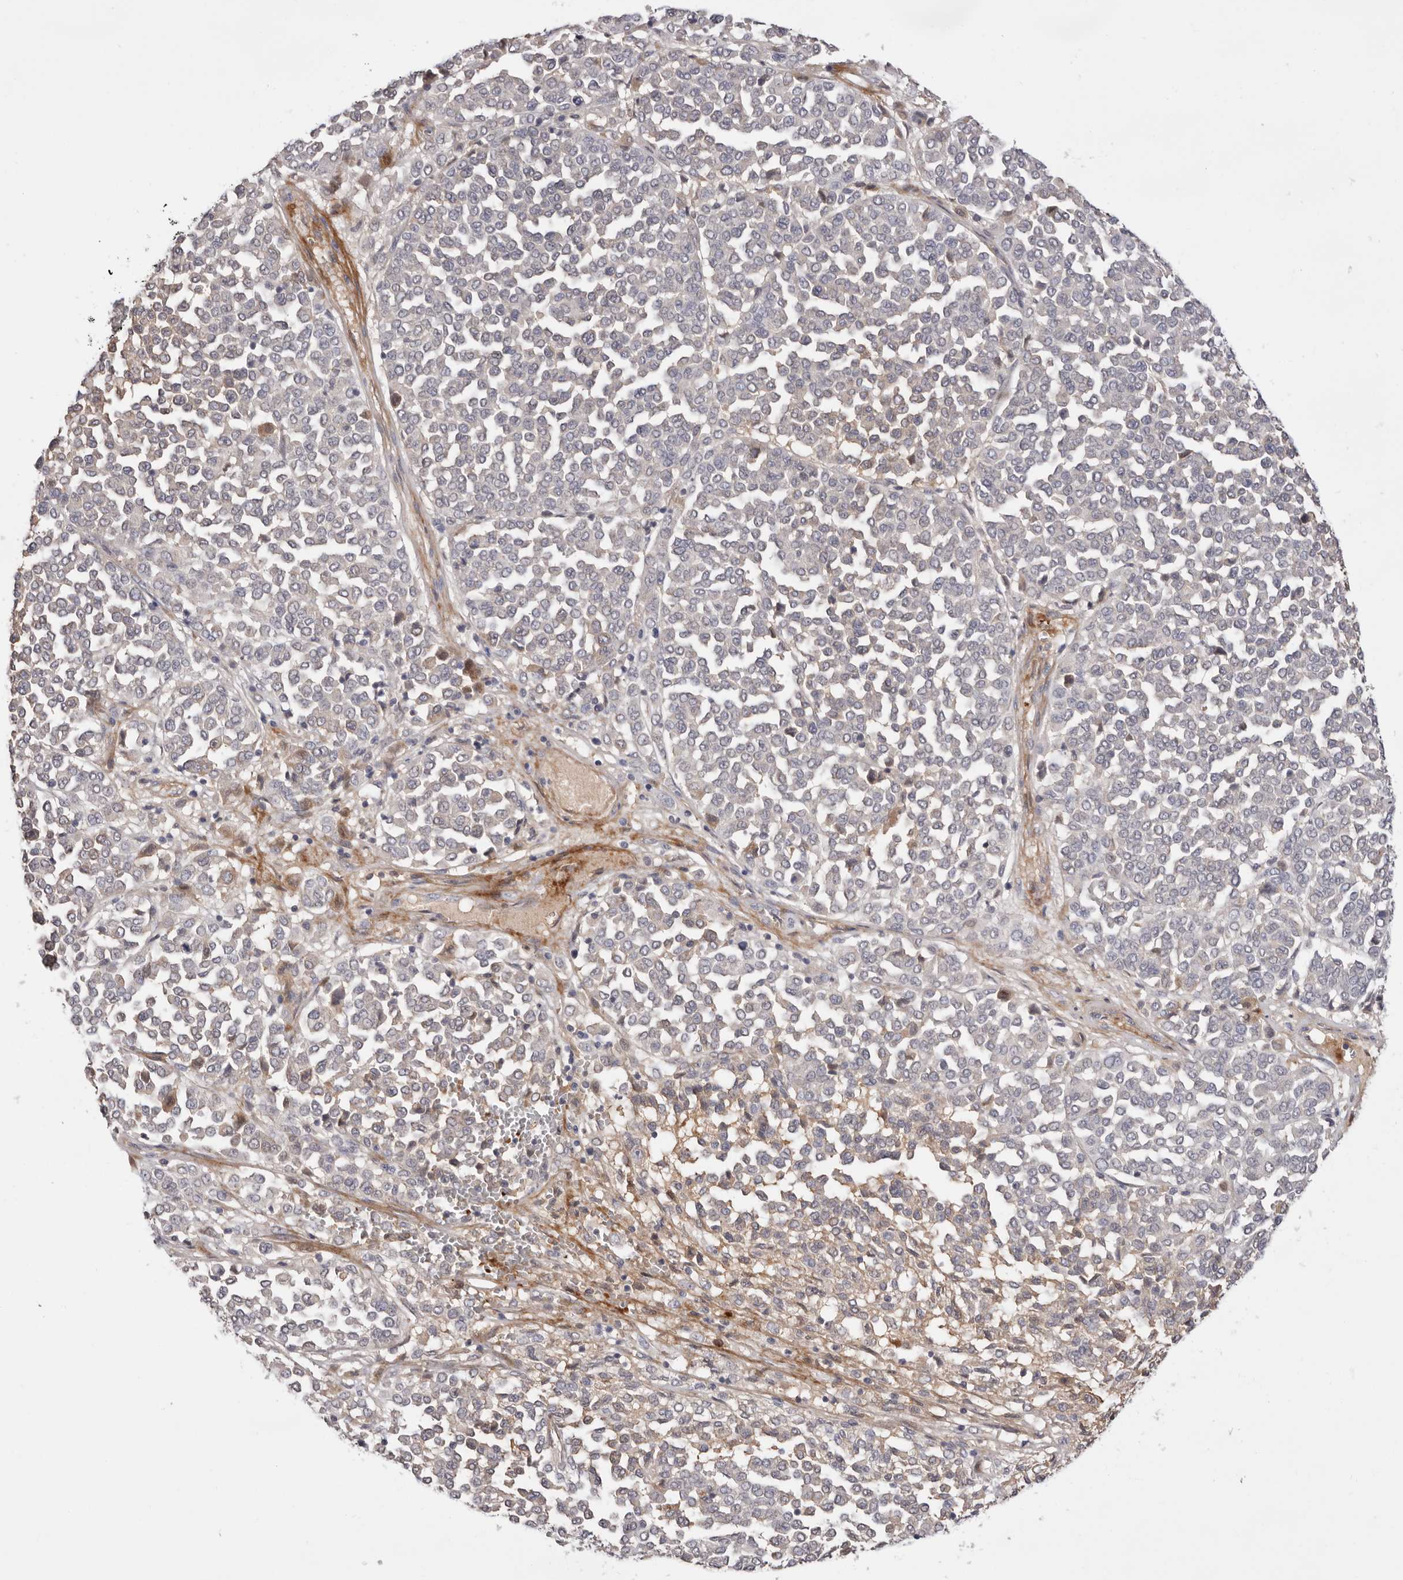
{"staining": {"intensity": "negative", "quantity": "none", "location": "none"}, "tissue": "melanoma", "cell_type": "Tumor cells", "image_type": "cancer", "snomed": [{"axis": "morphology", "description": "Malignant melanoma, Metastatic site"}, {"axis": "topography", "description": "Pancreas"}], "caption": "There is no significant expression in tumor cells of melanoma.", "gene": "DOP1A", "patient": {"sex": "female", "age": 30}}